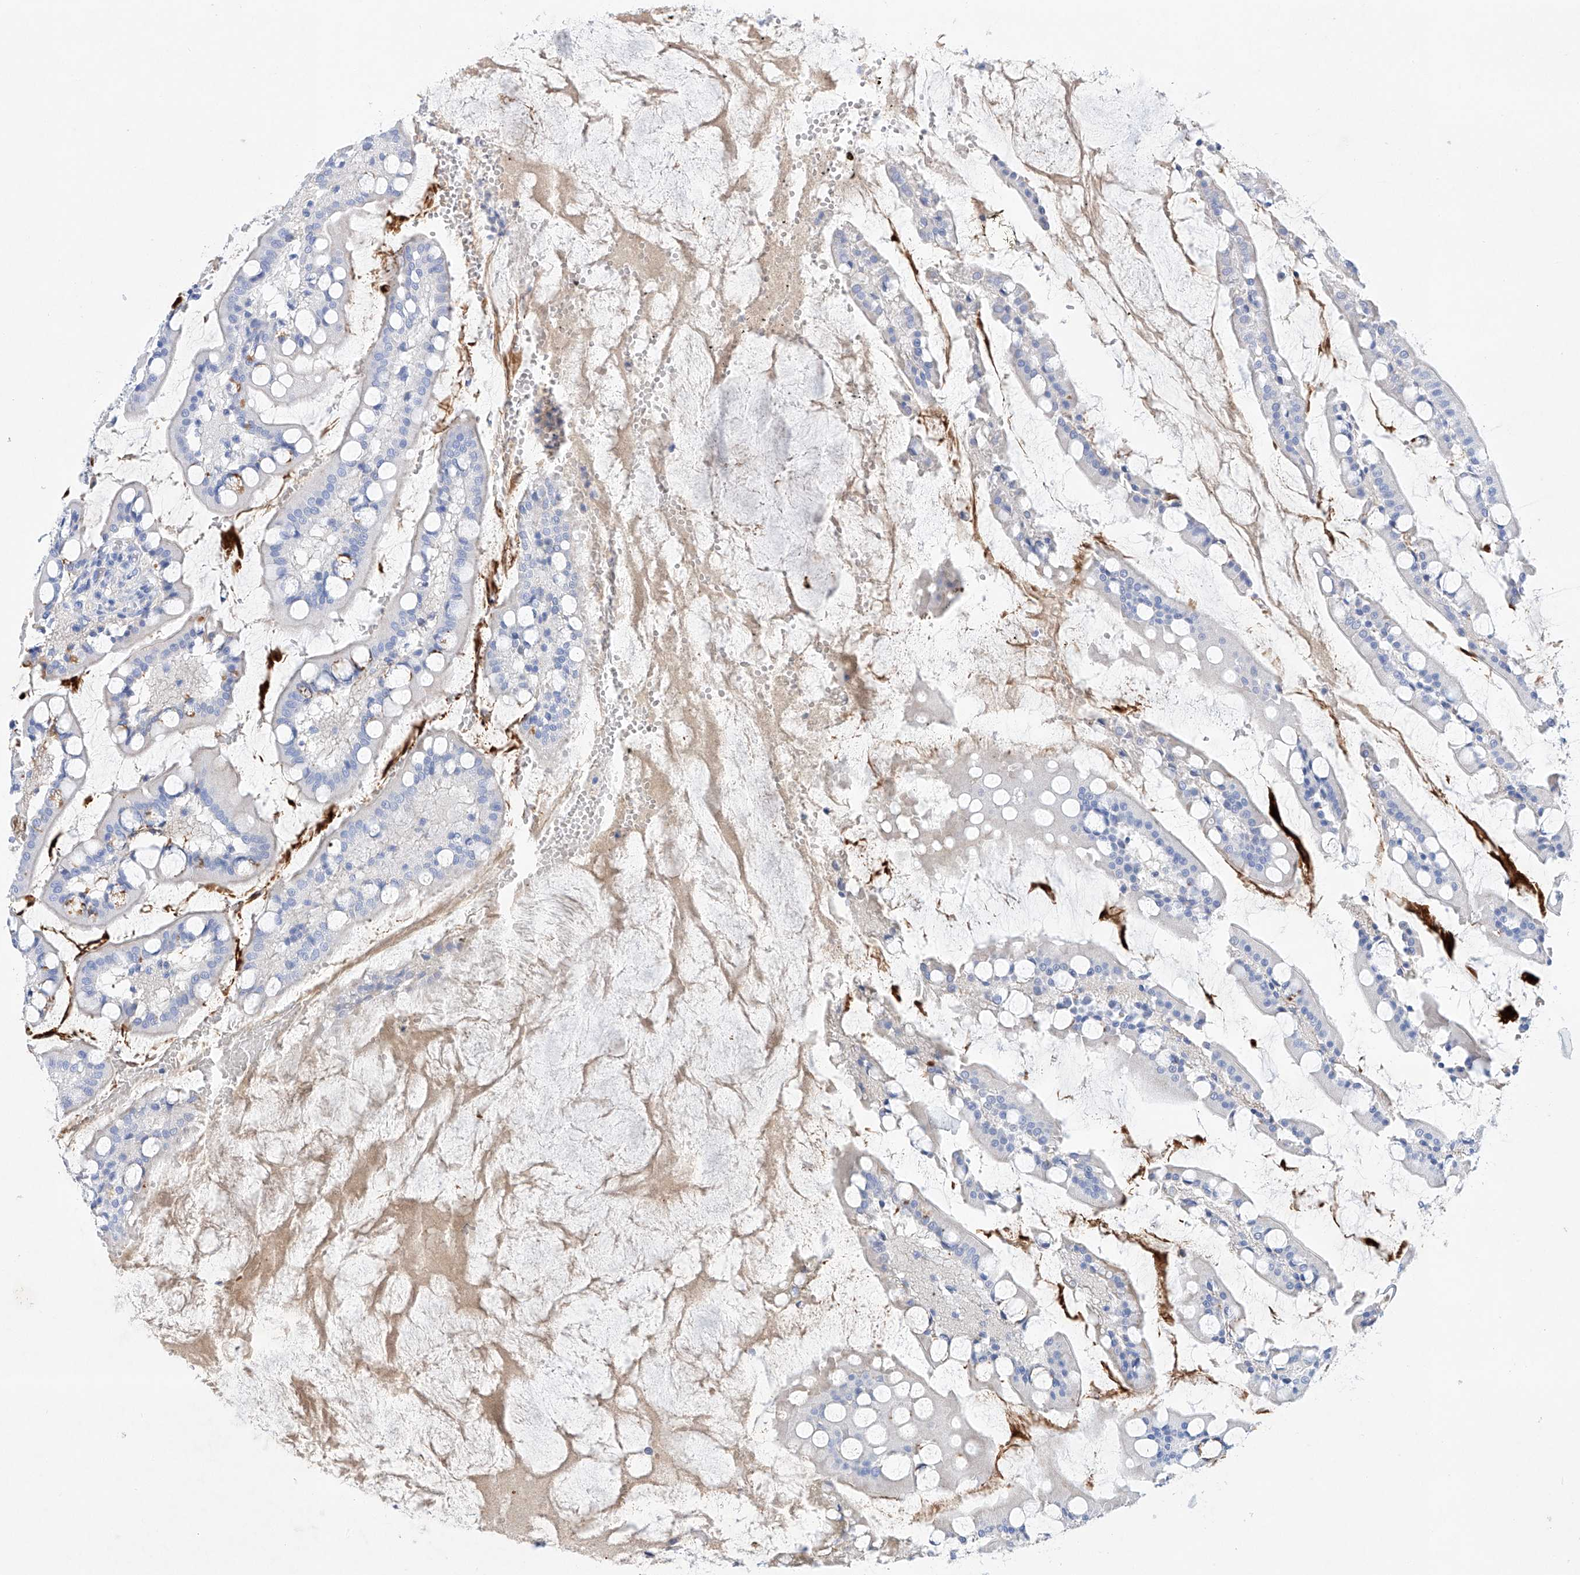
{"staining": {"intensity": "weak", "quantity": "<25%", "location": "cytoplasmic/membranous"}, "tissue": "small intestine", "cell_type": "Glandular cells", "image_type": "normal", "snomed": [{"axis": "morphology", "description": "Normal tissue, NOS"}, {"axis": "topography", "description": "Small intestine"}], "caption": "Immunohistochemistry photomicrograph of benign small intestine: small intestine stained with DAB (3,3'-diaminobenzidine) displays no significant protein staining in glandular cells.", "gene": "LURAP1", "patient": {"sex": "male", "age": 52}}